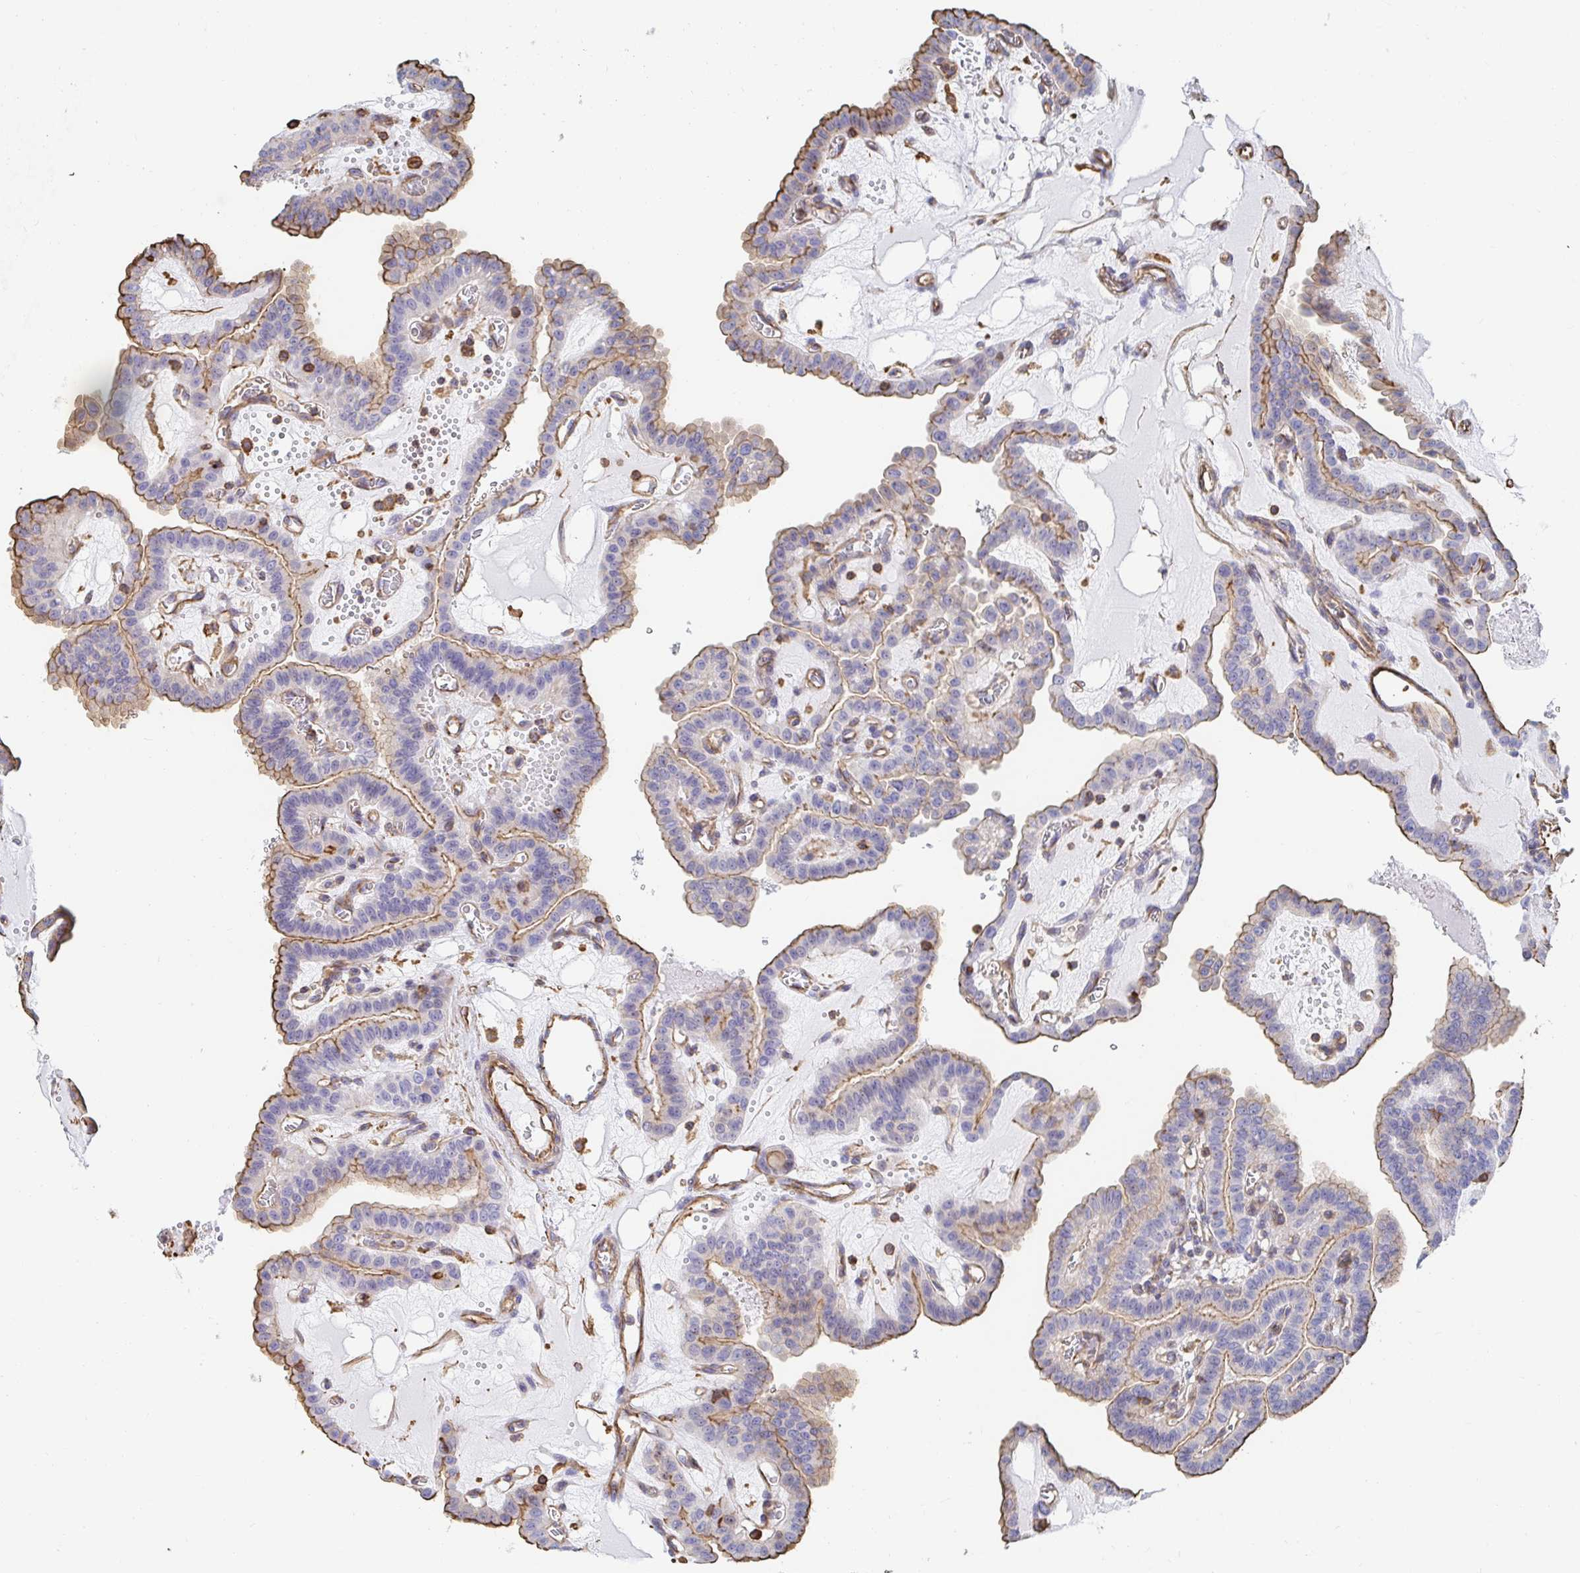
{"staining": {"intensity": "moderate", "quantity": "25%-75%", "location": "cytoplasmic/membranous"}, "tissue": "thyroid cancer", "cell_type": "Tumor cells", "image_type": "cancer", "snomed": [{"axis": "morphology", "description": "Papillary adenocarcinoma, NOS"}, {"axis": "topography", "description": "Thyroid gland"}], "caption": "Immunohistochemical staining of thyroid cancer reveals medium levels of moderate cytoplasmic/membranous protein staining in approximately 25%-75% of tumor cells.", "gene": "PTPN14", "patient": {"sex": "male", "age": 87}}